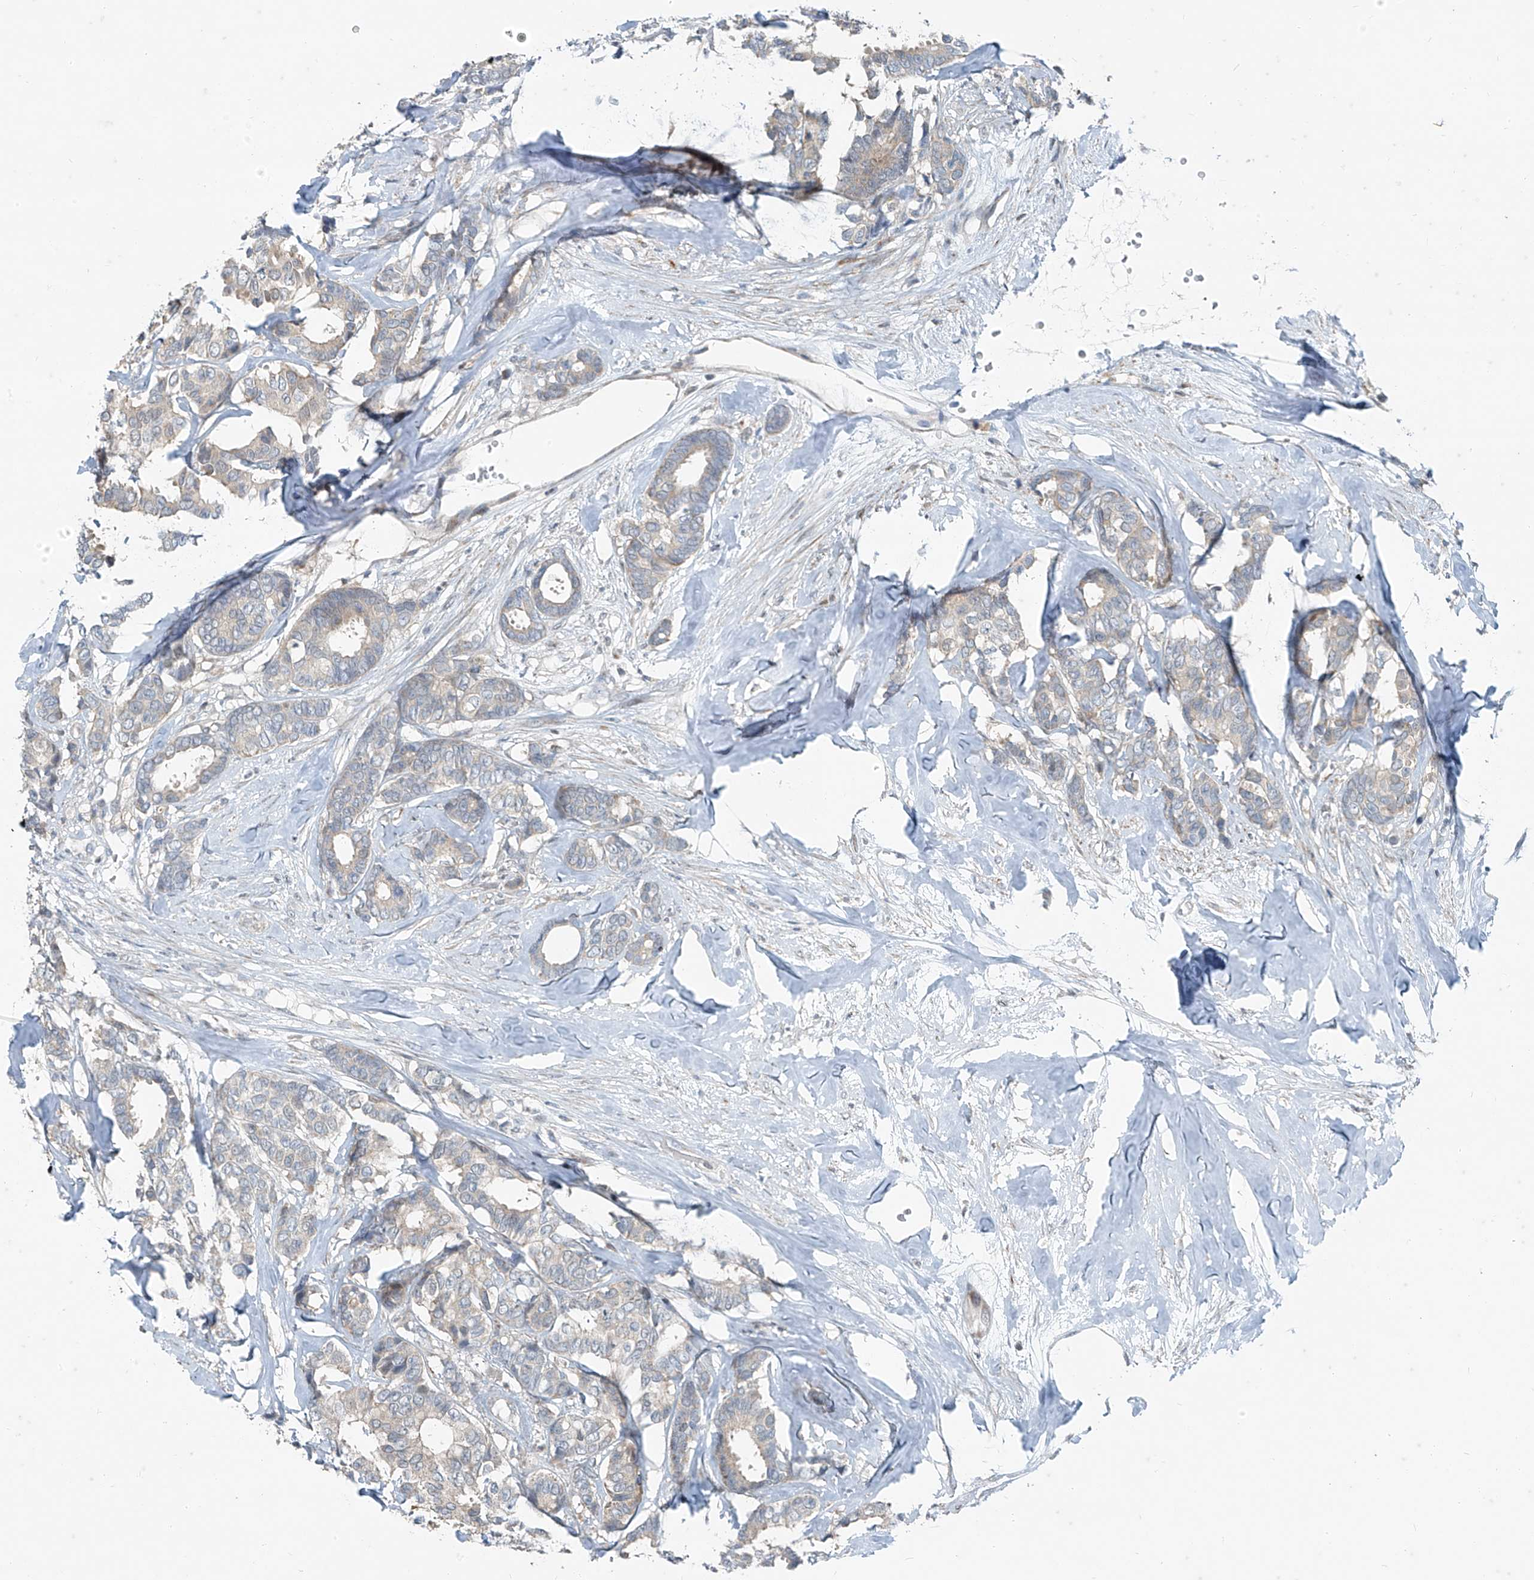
{"staining": {"intensity": "weak", "quantity": "25%-75%", "location": "cytoplasmic/membranous"}, "tissue": "breast cancer", "cell_type": "Tumor cells", "image_type": "cancer", "snomed": [{"axis": "morphology", "description": "Duct carcinoma"}, {"axis": "topography", "description": "Breast"}], "caption": "IHC image of human breast infiltrating ductal carcinoma stained for a protein (brown), which displays low levels of weak cytoplasmic/membranous positivity in approximately 25%-75% of tumor cells.", "gene": "PPCS", "patient": {"sex": "female", "age": 87}}